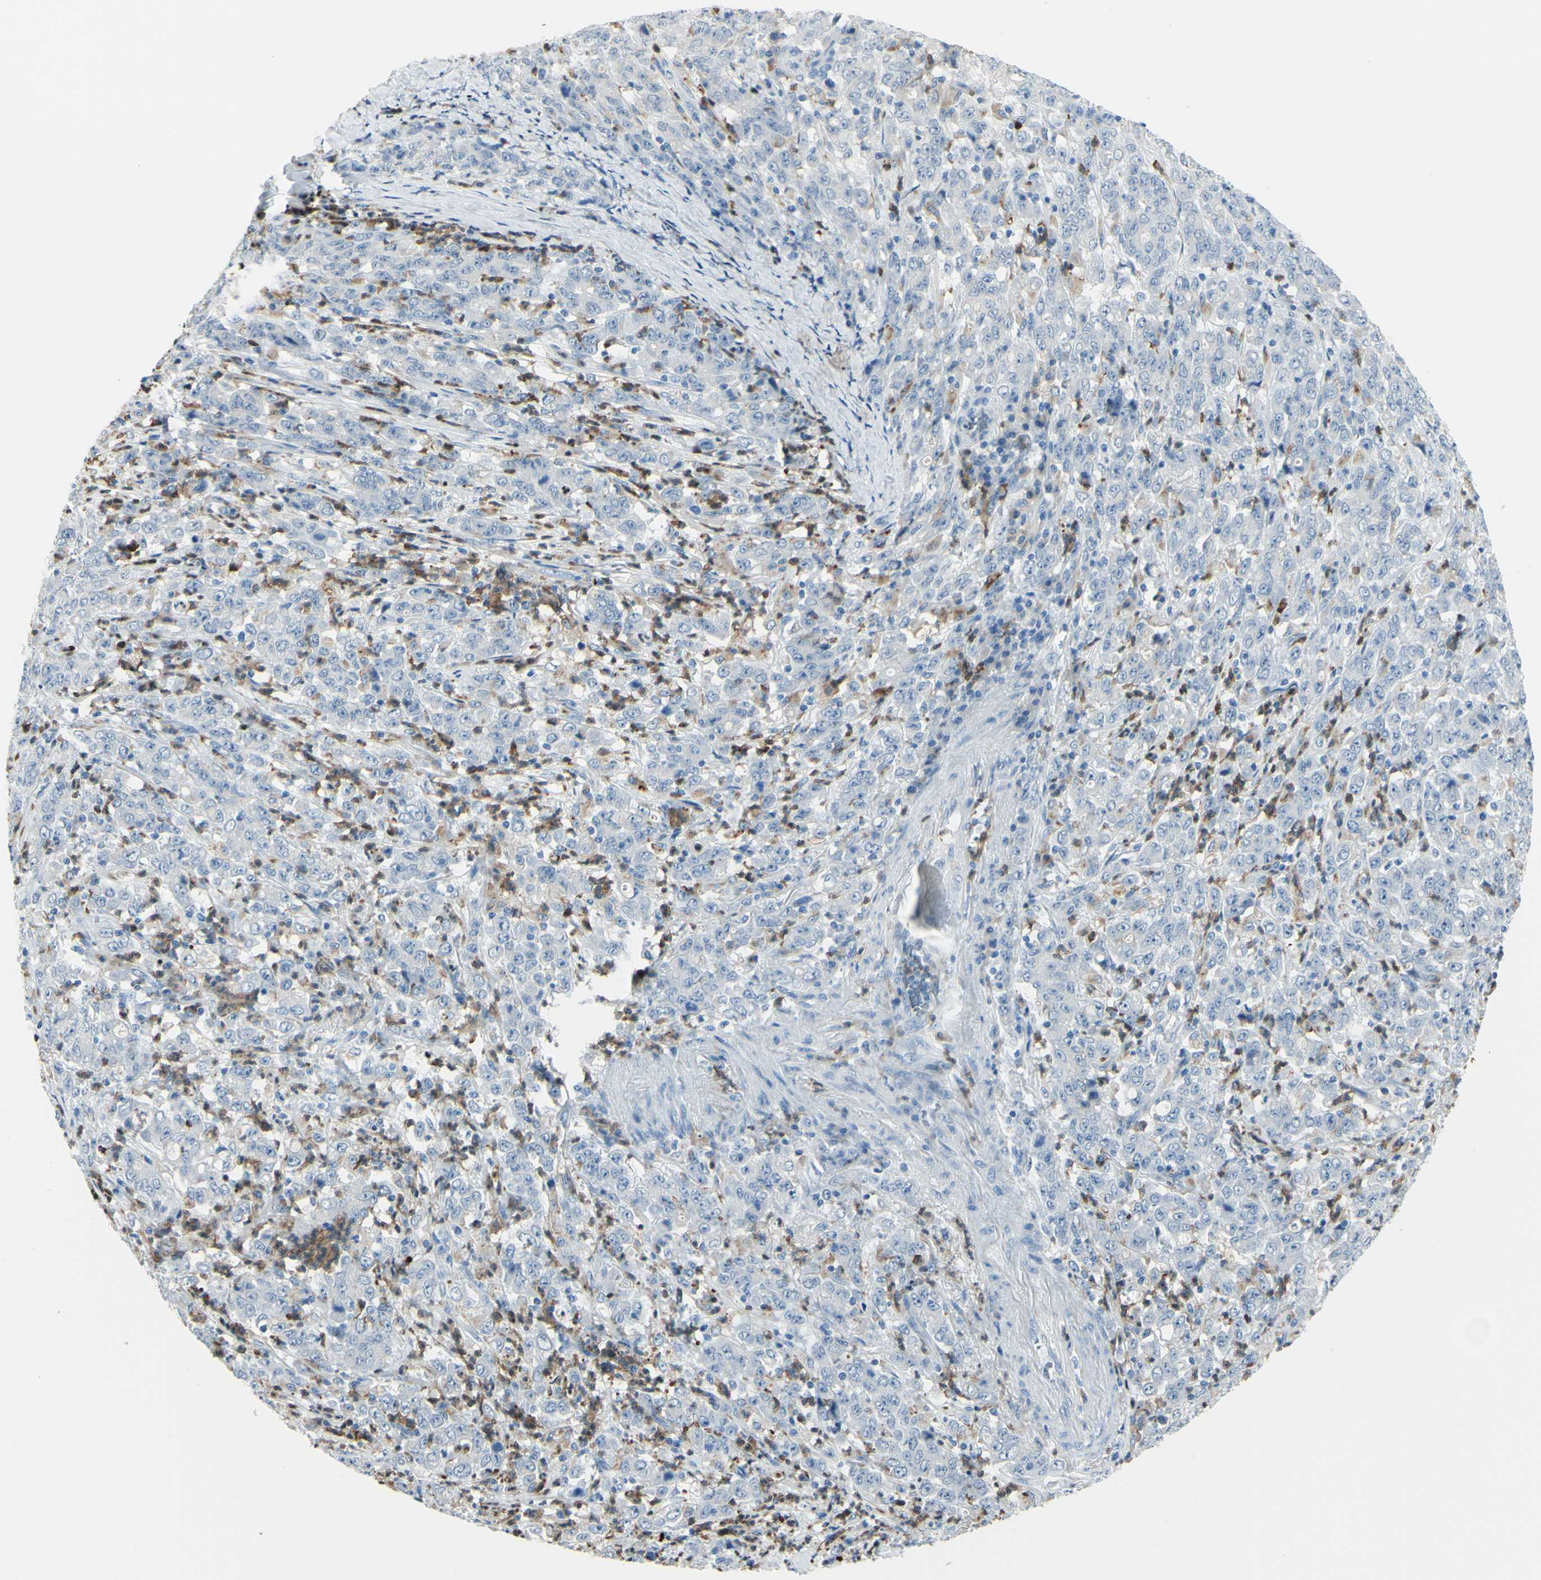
{"staining": {"intensity": "weak", "quantity": "<25%", "location": "cytoplasmic/membranous"}, "tissue": "stomach cancer", "cell_type": "Tumor cells", "image_type": "cancer", "snomed": [{"axis": "morphology", "description": "Adenocarcinoma, NOS"}, {"axis": "topography", "description": "Stomach, lower"}], "caption": "There is no significant staining in tumor cells of stomach adenocarcinoma. (DAB (3,3'-diaminobenzidine) immunohistochemistry (IHC) with hematoxylin counter stain).", "gene": "ZNF557", "patient": {"sex": "female", "age": 71}}